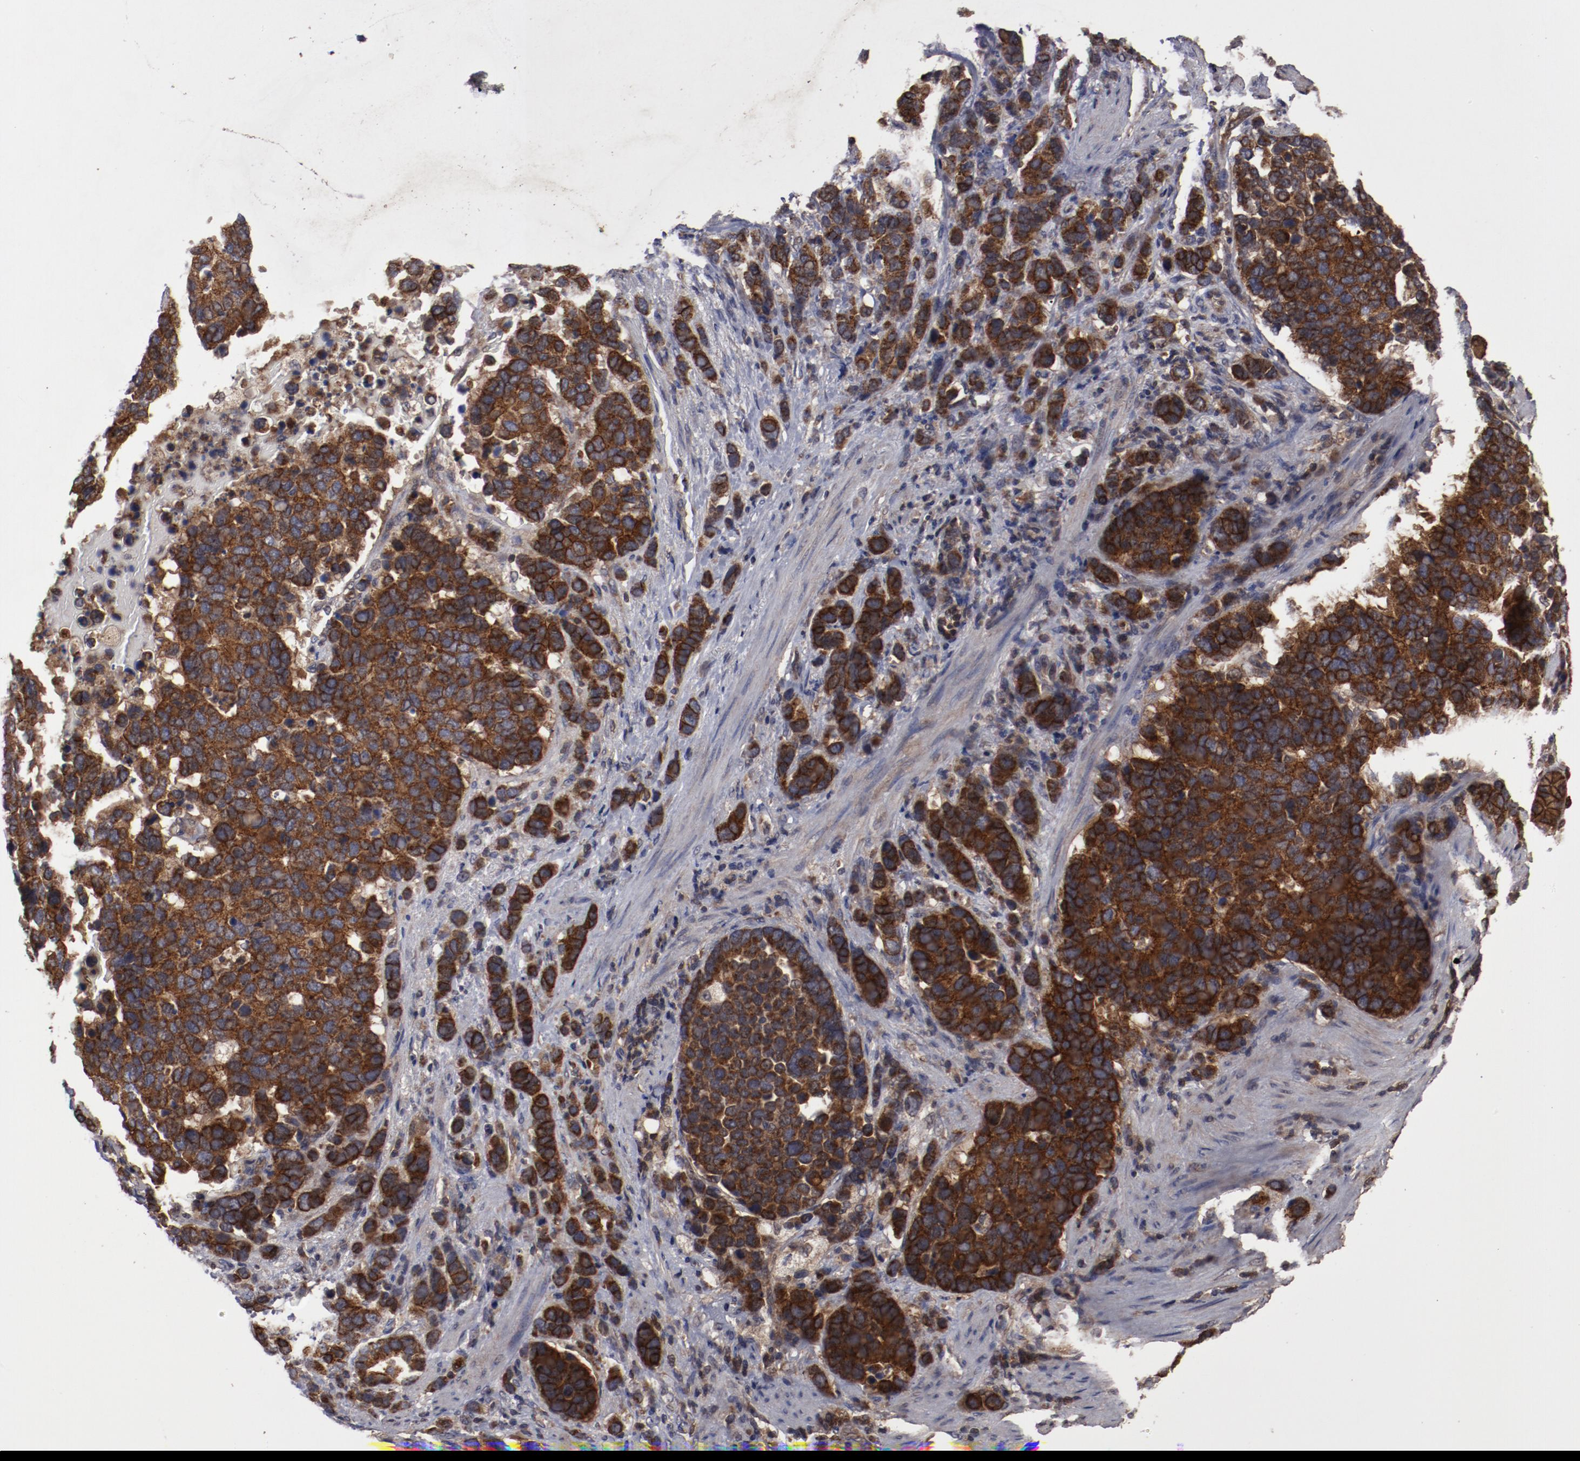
{"staining": {"intensity": "strong", "quantity": ">75%", "location": "cytoplasmic/membranous"}, "tissue": "stomach cancer", "cell_type": "Tumor cells", "image_type": "cancer", "snomed": [{"axis": "morphology", "description": "Adenocarcinoma, NOS"}, {"axis": "topography", "description": "Stomach, upper"}], "caption": "Protein staining displays strong cytoplasmic/membranous expression in approximately >75% of tumor cells in stomach cancer.", "gene": "RPS6KA6", "patient": {"sex": "male", "age": 71}}